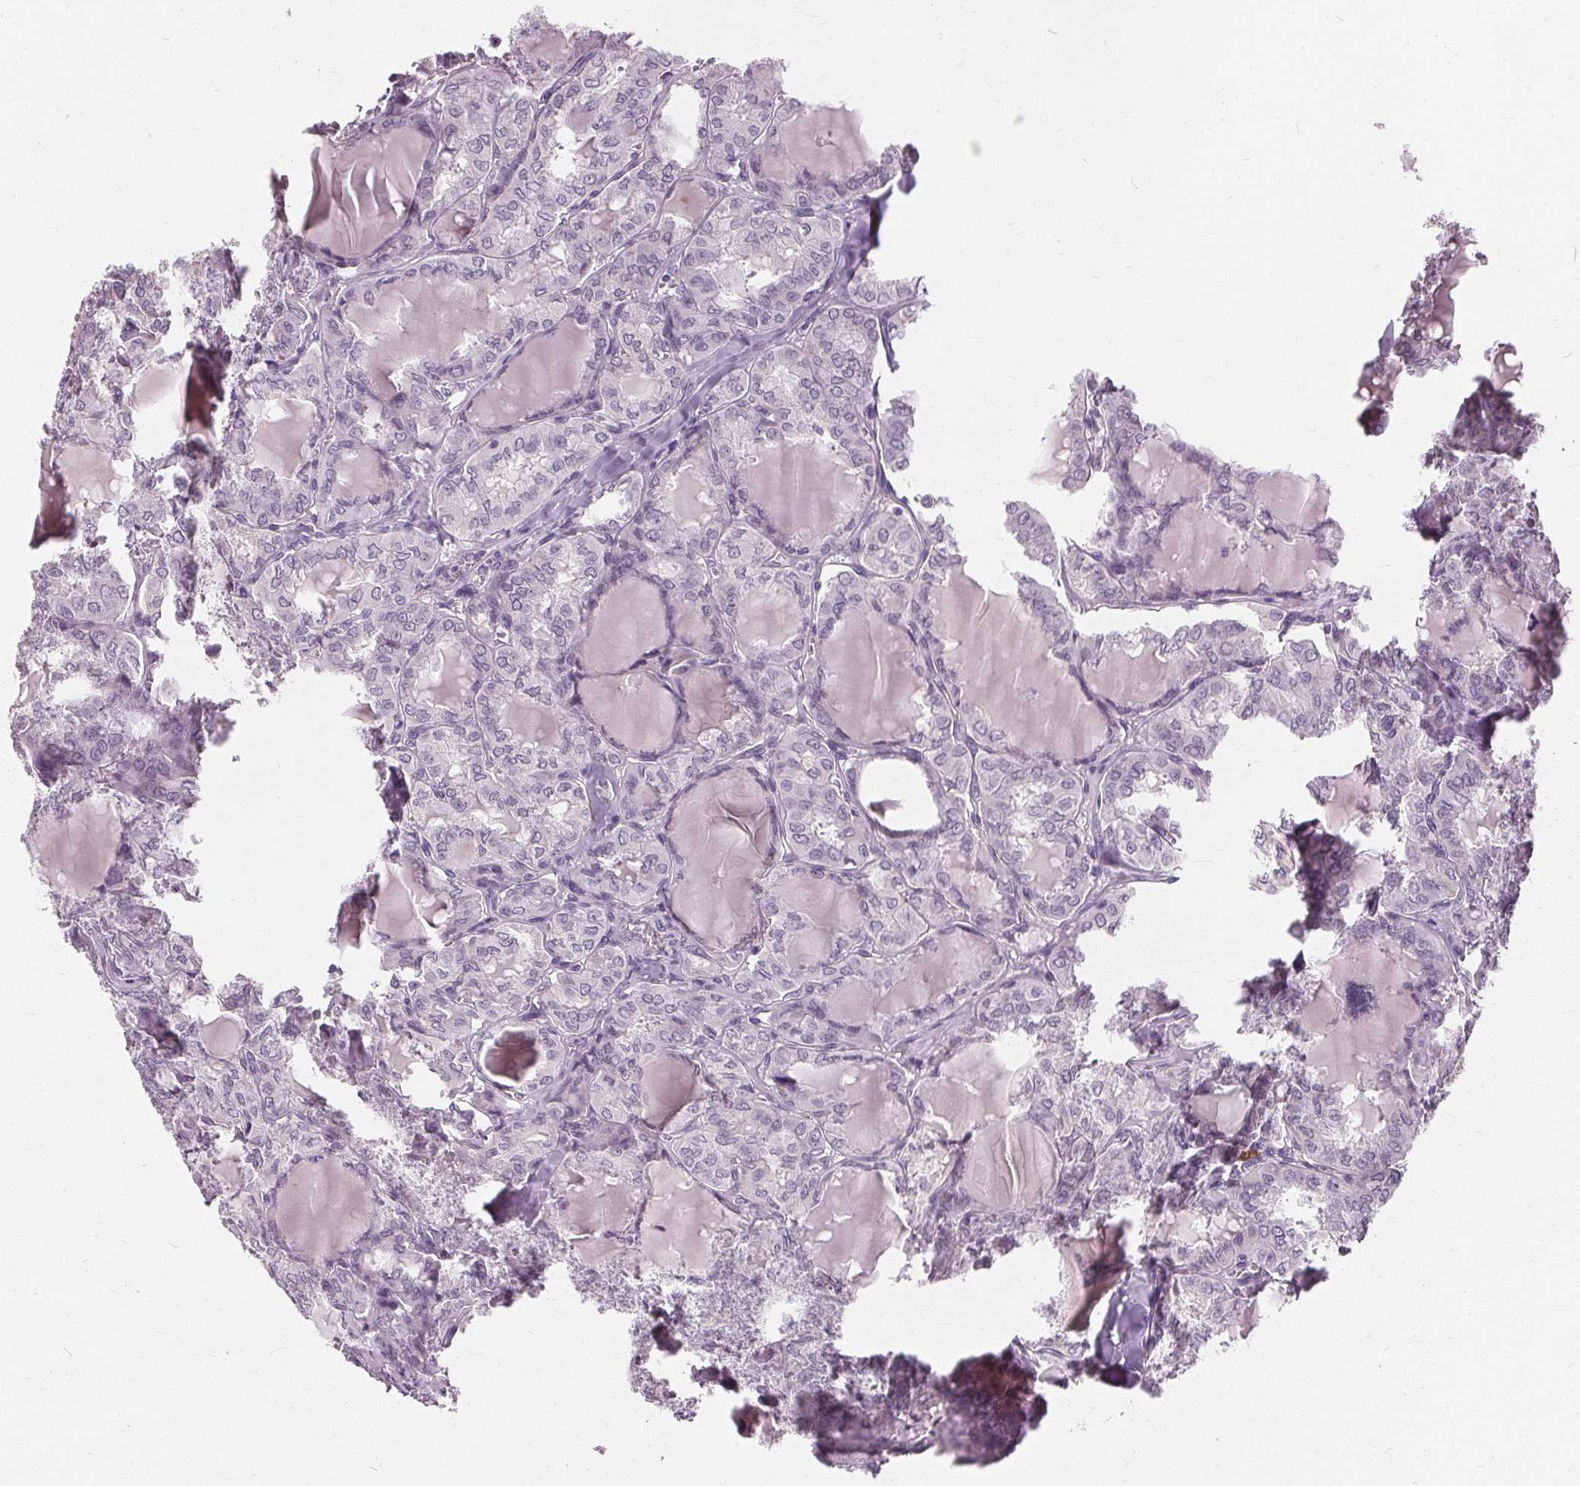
{"staining": {"intensity": "negative", "quantity": "none", "location": "none"}, "tissue": "thyroid cancer", "cell_type": "Tumor cells", "image_type": "cancer", "snomed": [{"axis": "morphology", "description": "Papillary adenocarcinoma, NOS"}, {"axis": "topography", "description": "Thyroid gland"}], "caption": "A photomicrograph of thyroid cancer (papillary adenocarcinoma) stained for a protein reveals no brown staining in tumor cells.", "gene": "SIGLEC6", "patient": {"sex": "male", "age": 20}}